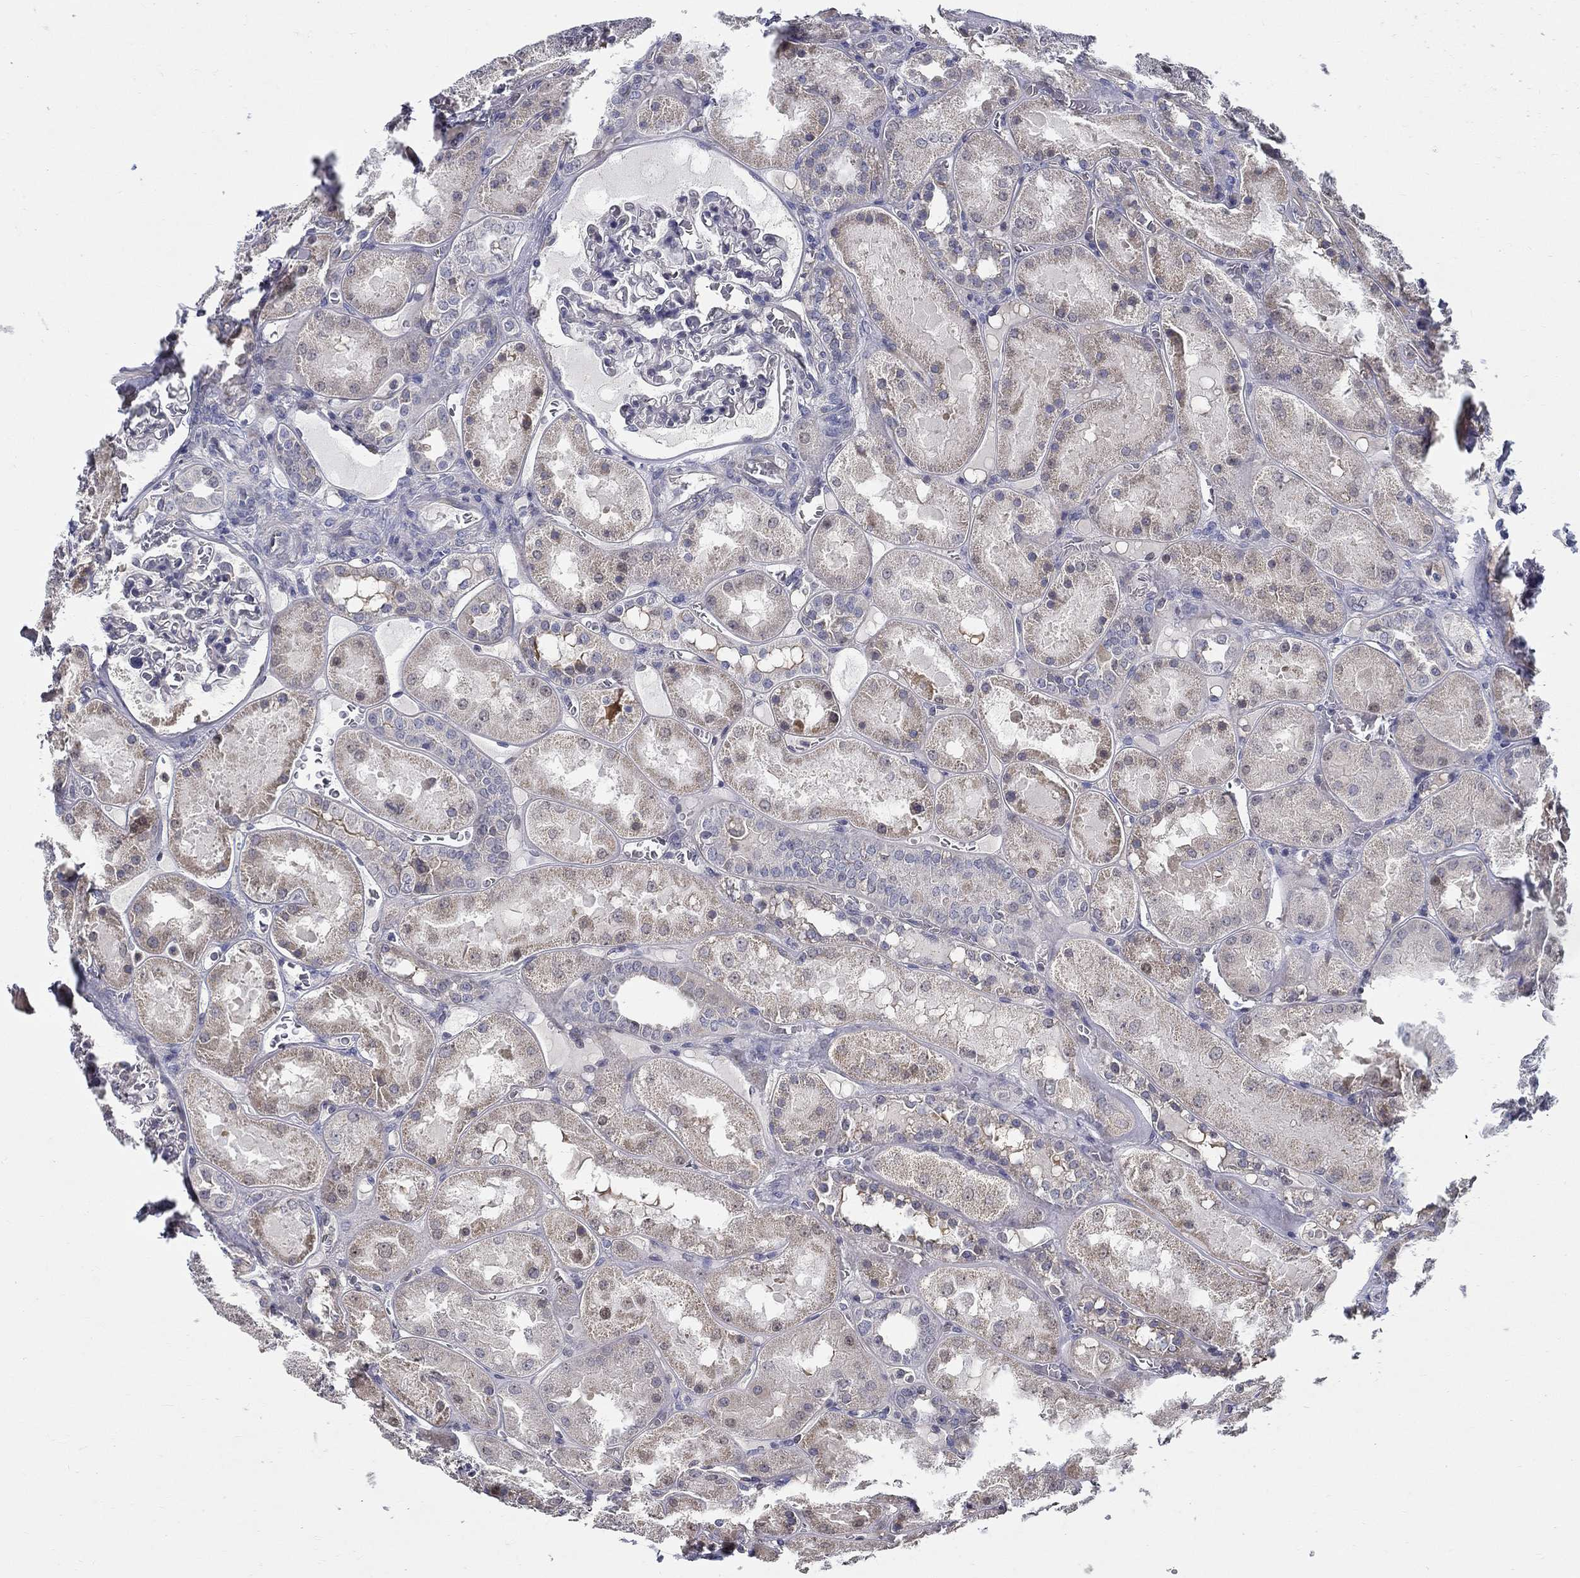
{"staining": {"intensity": "moderate", "quantity": "<25%", "location": "nuclear"}, "tissue": "kidney", "cell_type": "Cells in glomeruli", "image_type": "normal", "snomed": [{"axis": "morphology", "description": "Normal tissue, NOS"}, {"axis": "topography", "description": "Kidney"}], "caption": "Normal kidney displays moderate nuclear positivity in about <25% of cells in glomeruli (brown staining indicates protein expression, while blue staining denotes nuclei)..", "gene": "C16orf46", "patient": {"sex": "male", "age": 73}}